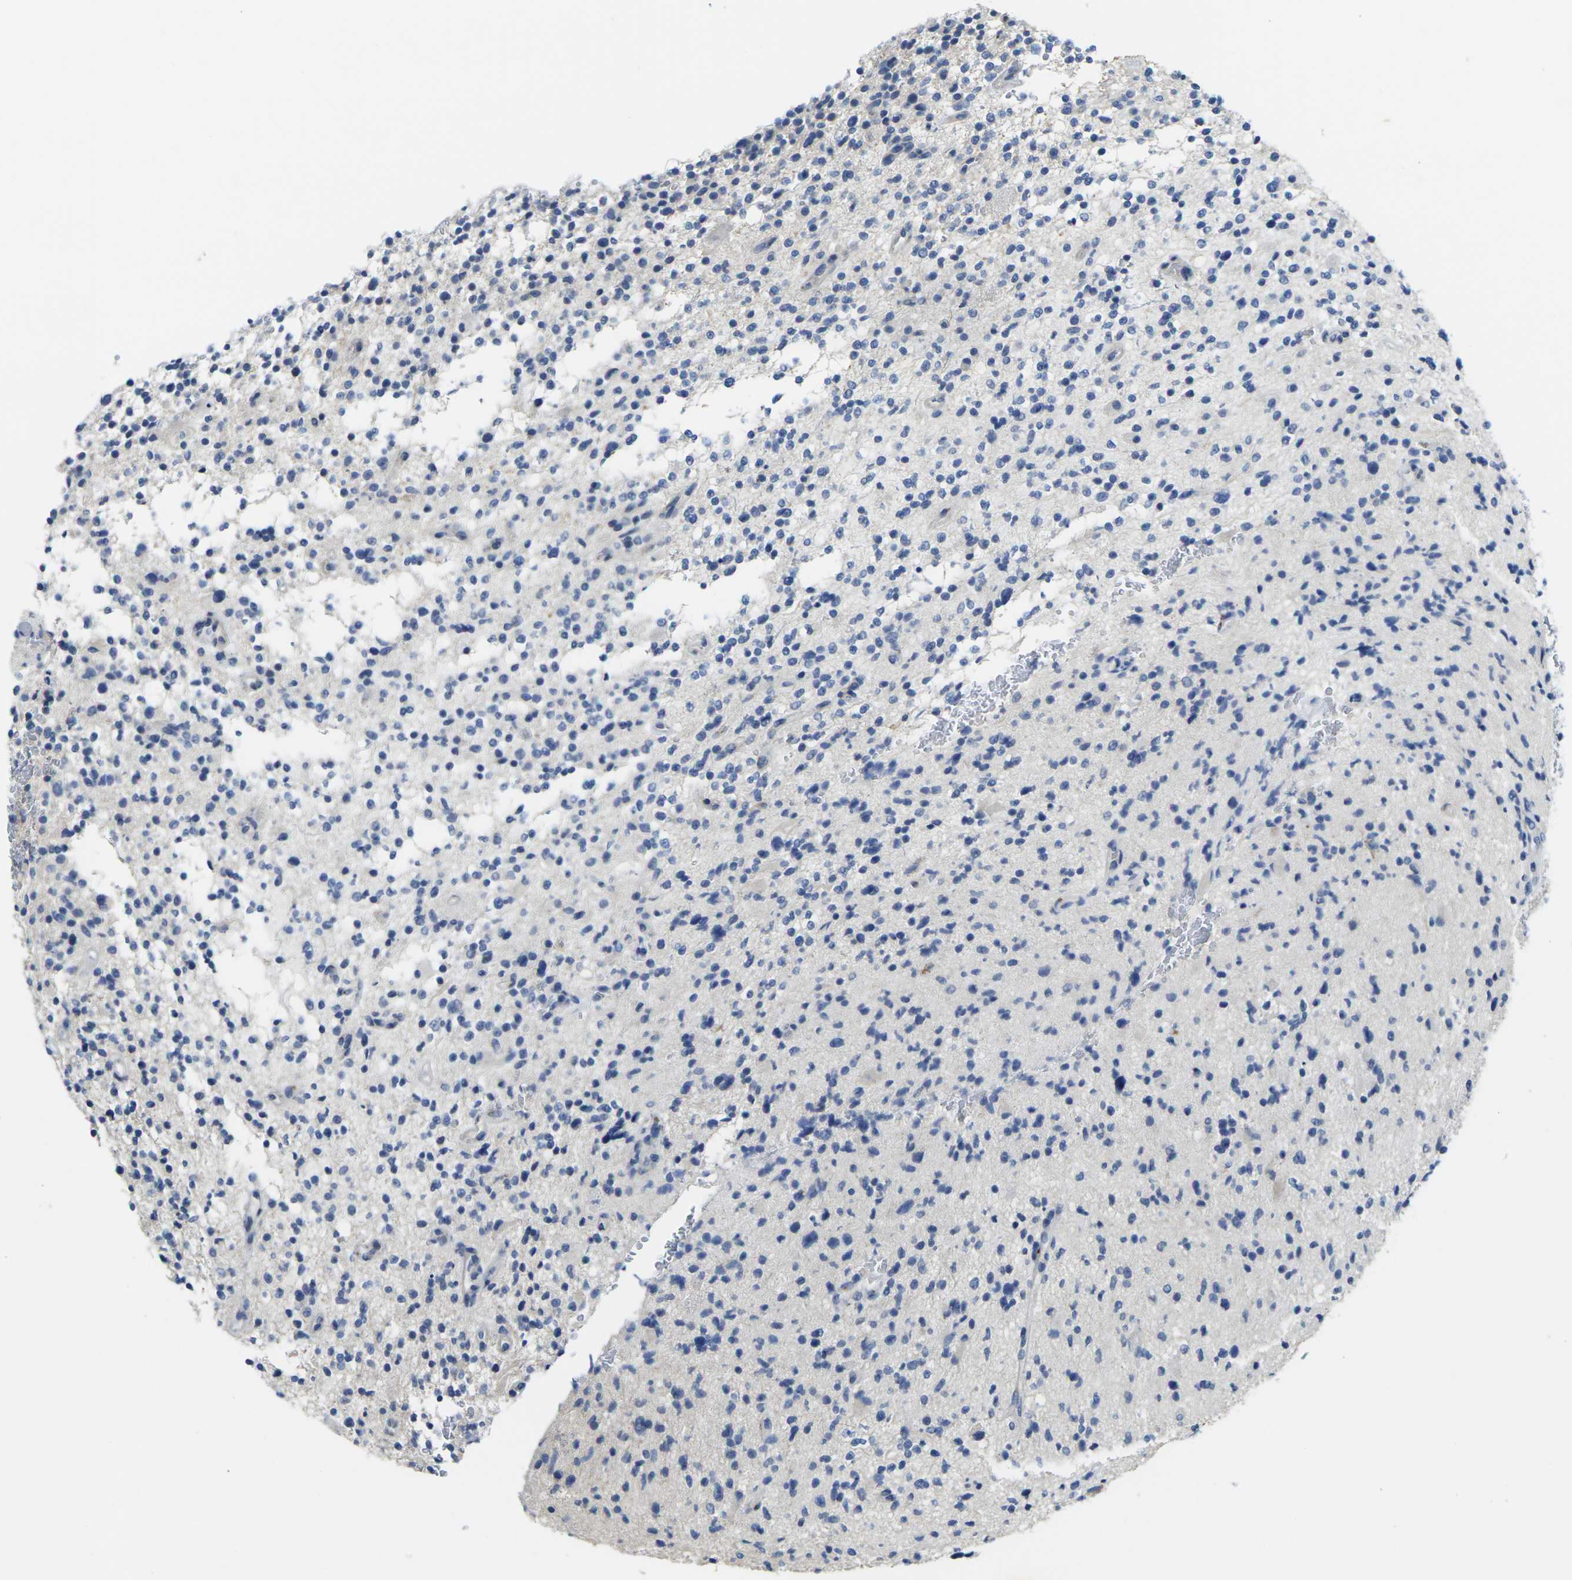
{"staining": {"intensity": "negative", "quantity": "none", "location": "none"}, "tissue": "glioma", "cell_type": "Tumor cells", "image_type": "cancer", "snomed": [{"axis": "morphology", "description": "Glioma, malignant, High grade"}, {"axis": "topography", "description": "Brain"}], "caption": "Tumor cells show no significant positivity in glioma.", "gene": "CRK", "patient": {"sex": "male", "age": 48}}